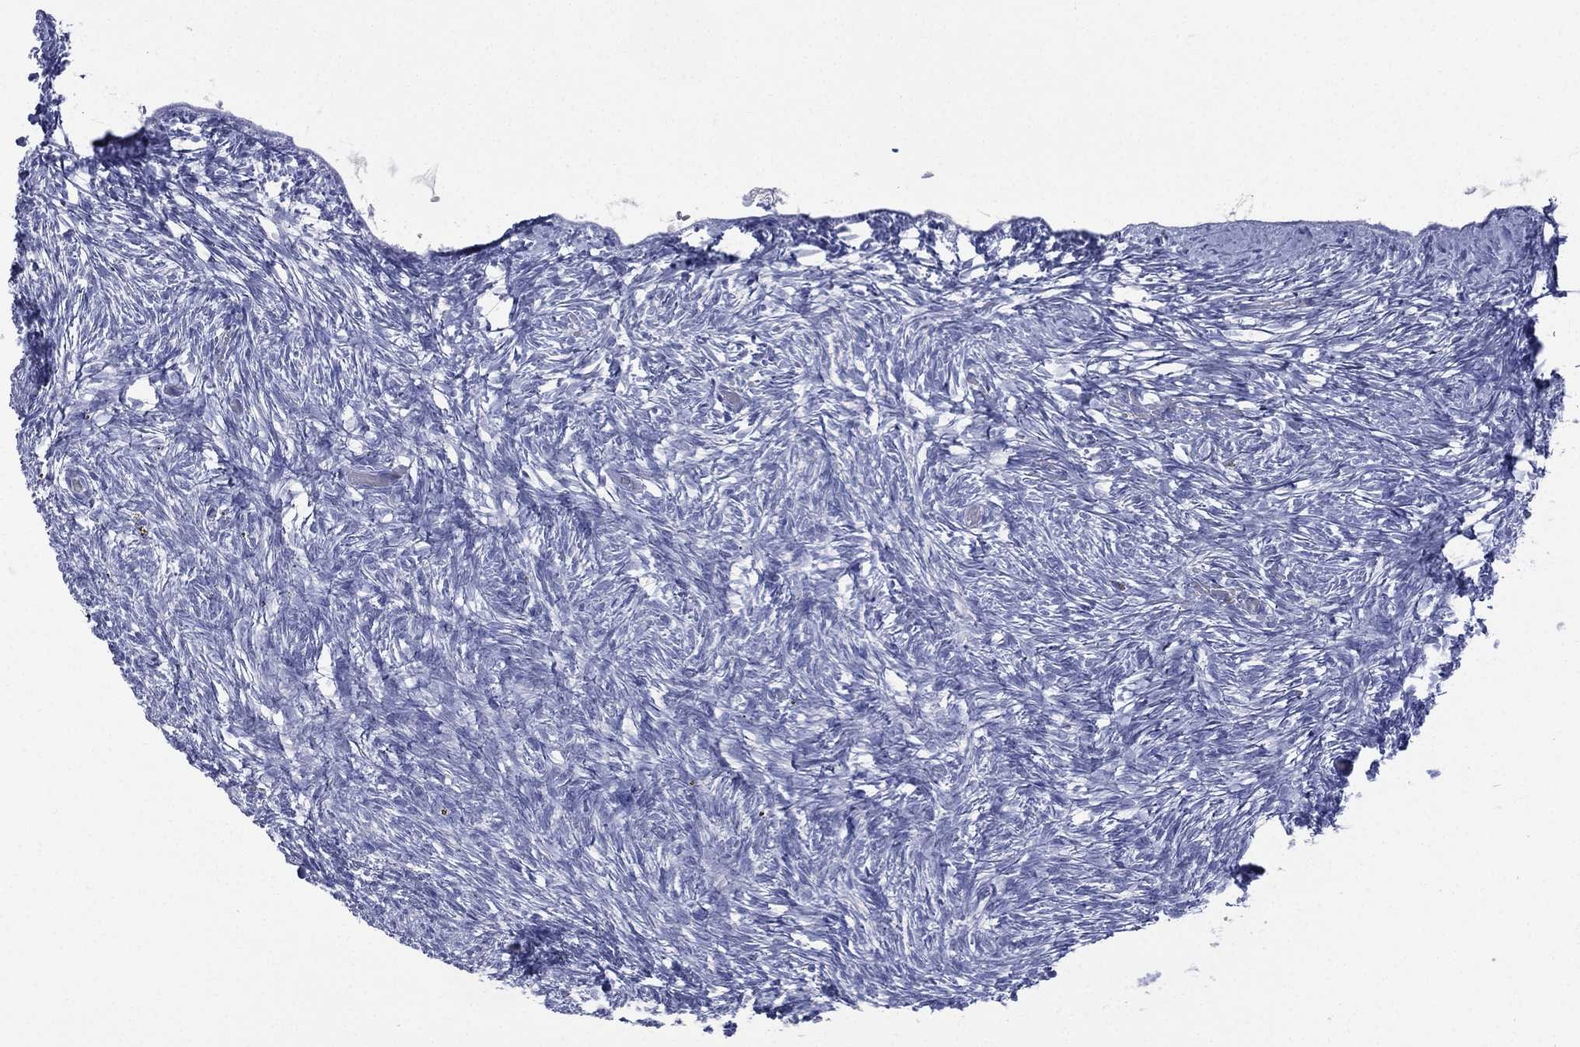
{"staining": {"intensity": "negative", "quantity": "none", "location": "none"}, "tissue": "ovary", "cell_type": "Follicle cells", "image_type": "normal", "snomed": [{"axis": "morphology", "description": "Normal tissue, NOS"}, {"axis": "topography", "description": "Ovary"}], "caption": "This is an immunohistochemistry (IHC) histopathology image of normal ovary. There is no expression in follicle cells.", "gene": "CES2", "patient": {"sex": "female", "age": 39}}